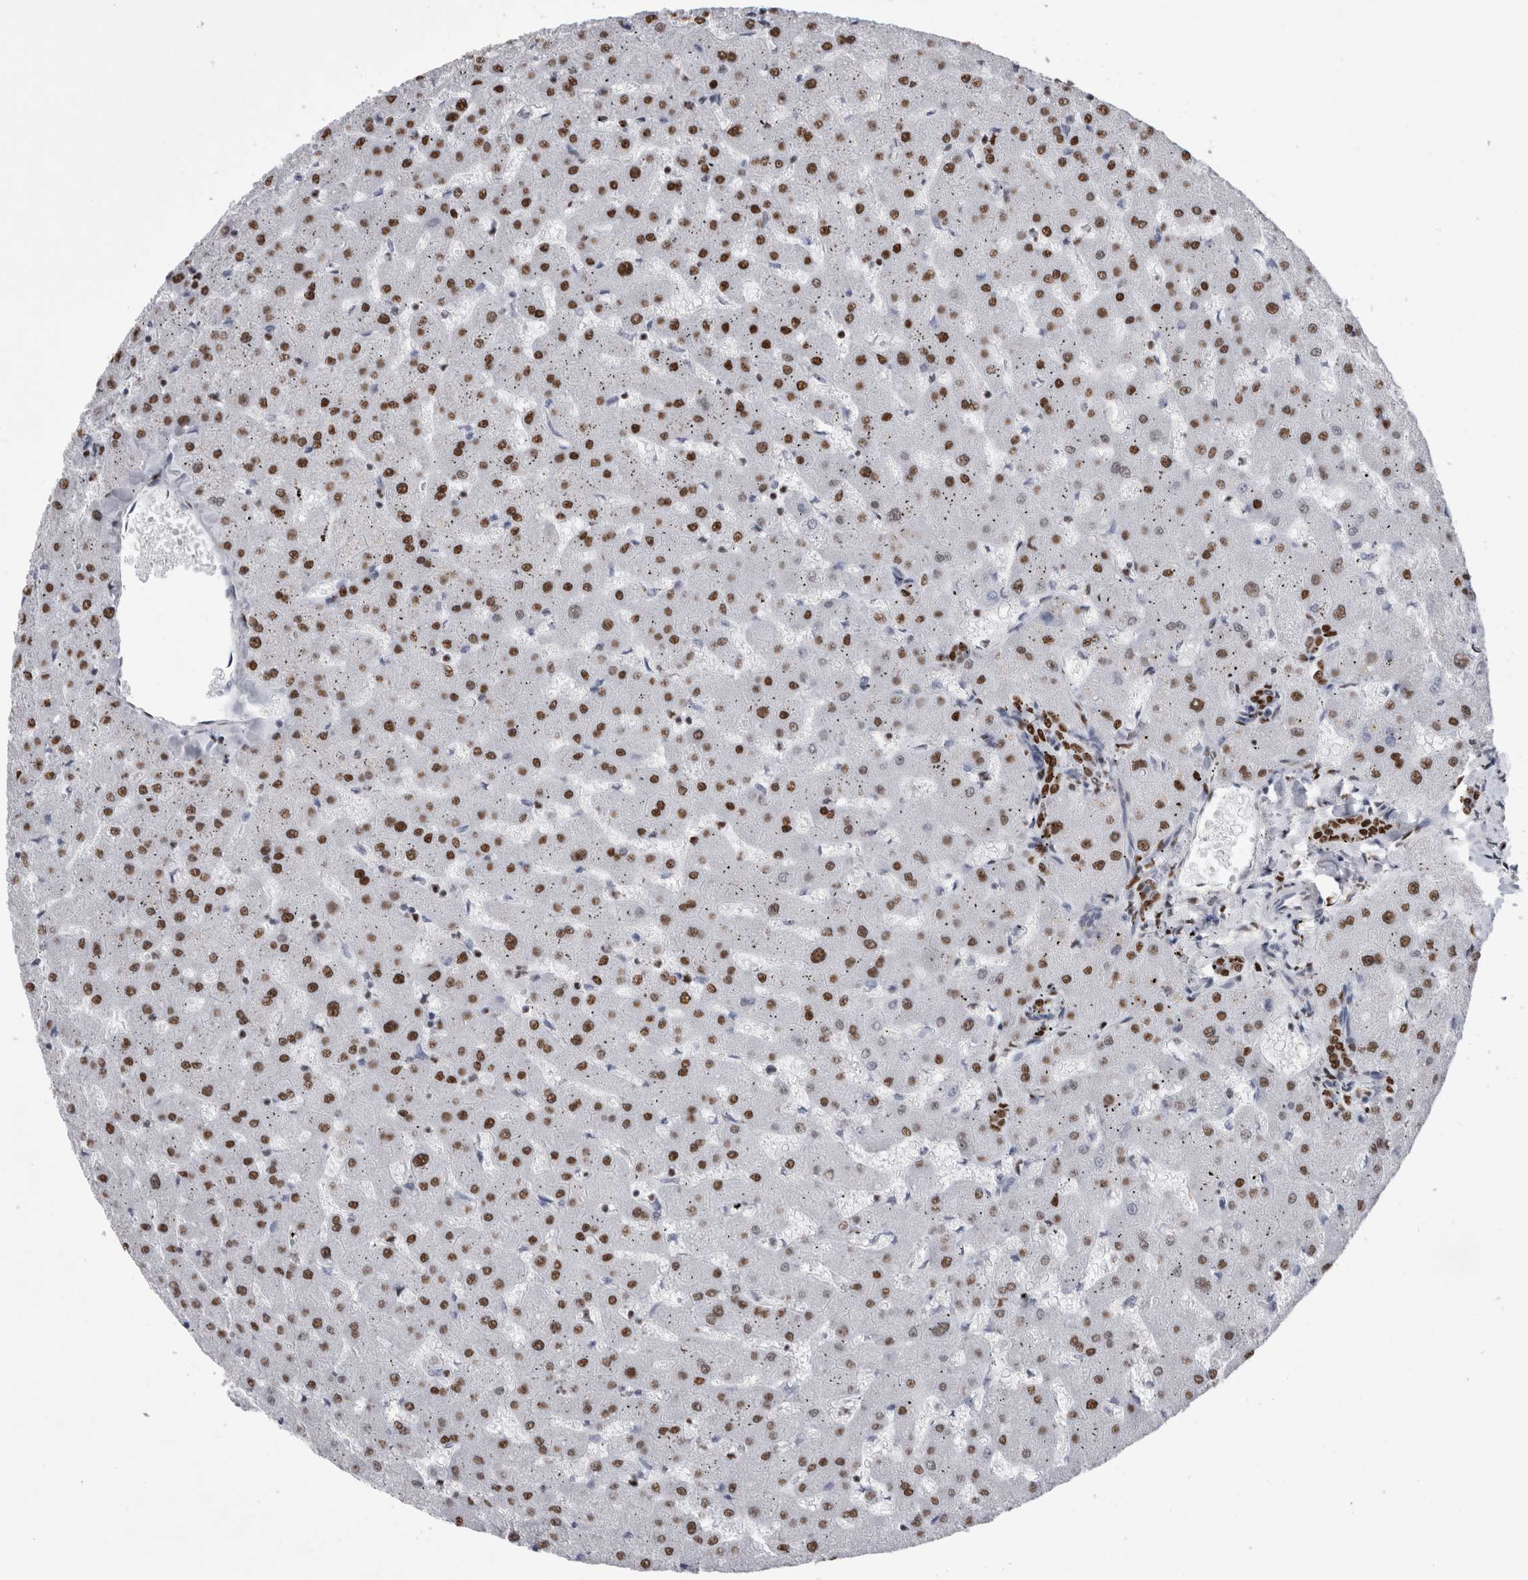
{"staining": {"intensity": "strong", "quantity": ">75%", "location": "nuclear"}, "tissue": "liver", "cell_type": "Cholangiocytes", "image_type": "normal", "snomed": [{"axis": "morphology", "description": "Normal tissue, NOS"}, {"axis": "topography", "description": "Liver"}], "caption": "Immunohistochemistry histopathology image of unremarkable liver: liver stained using IHC displays high levels of strong protein expression localized specifically in the nuclear of cholangiocytes, appearing as a nuclear brown color.", "gene": "ALPK3", "patient": {"sex": "female", "age": 63}}